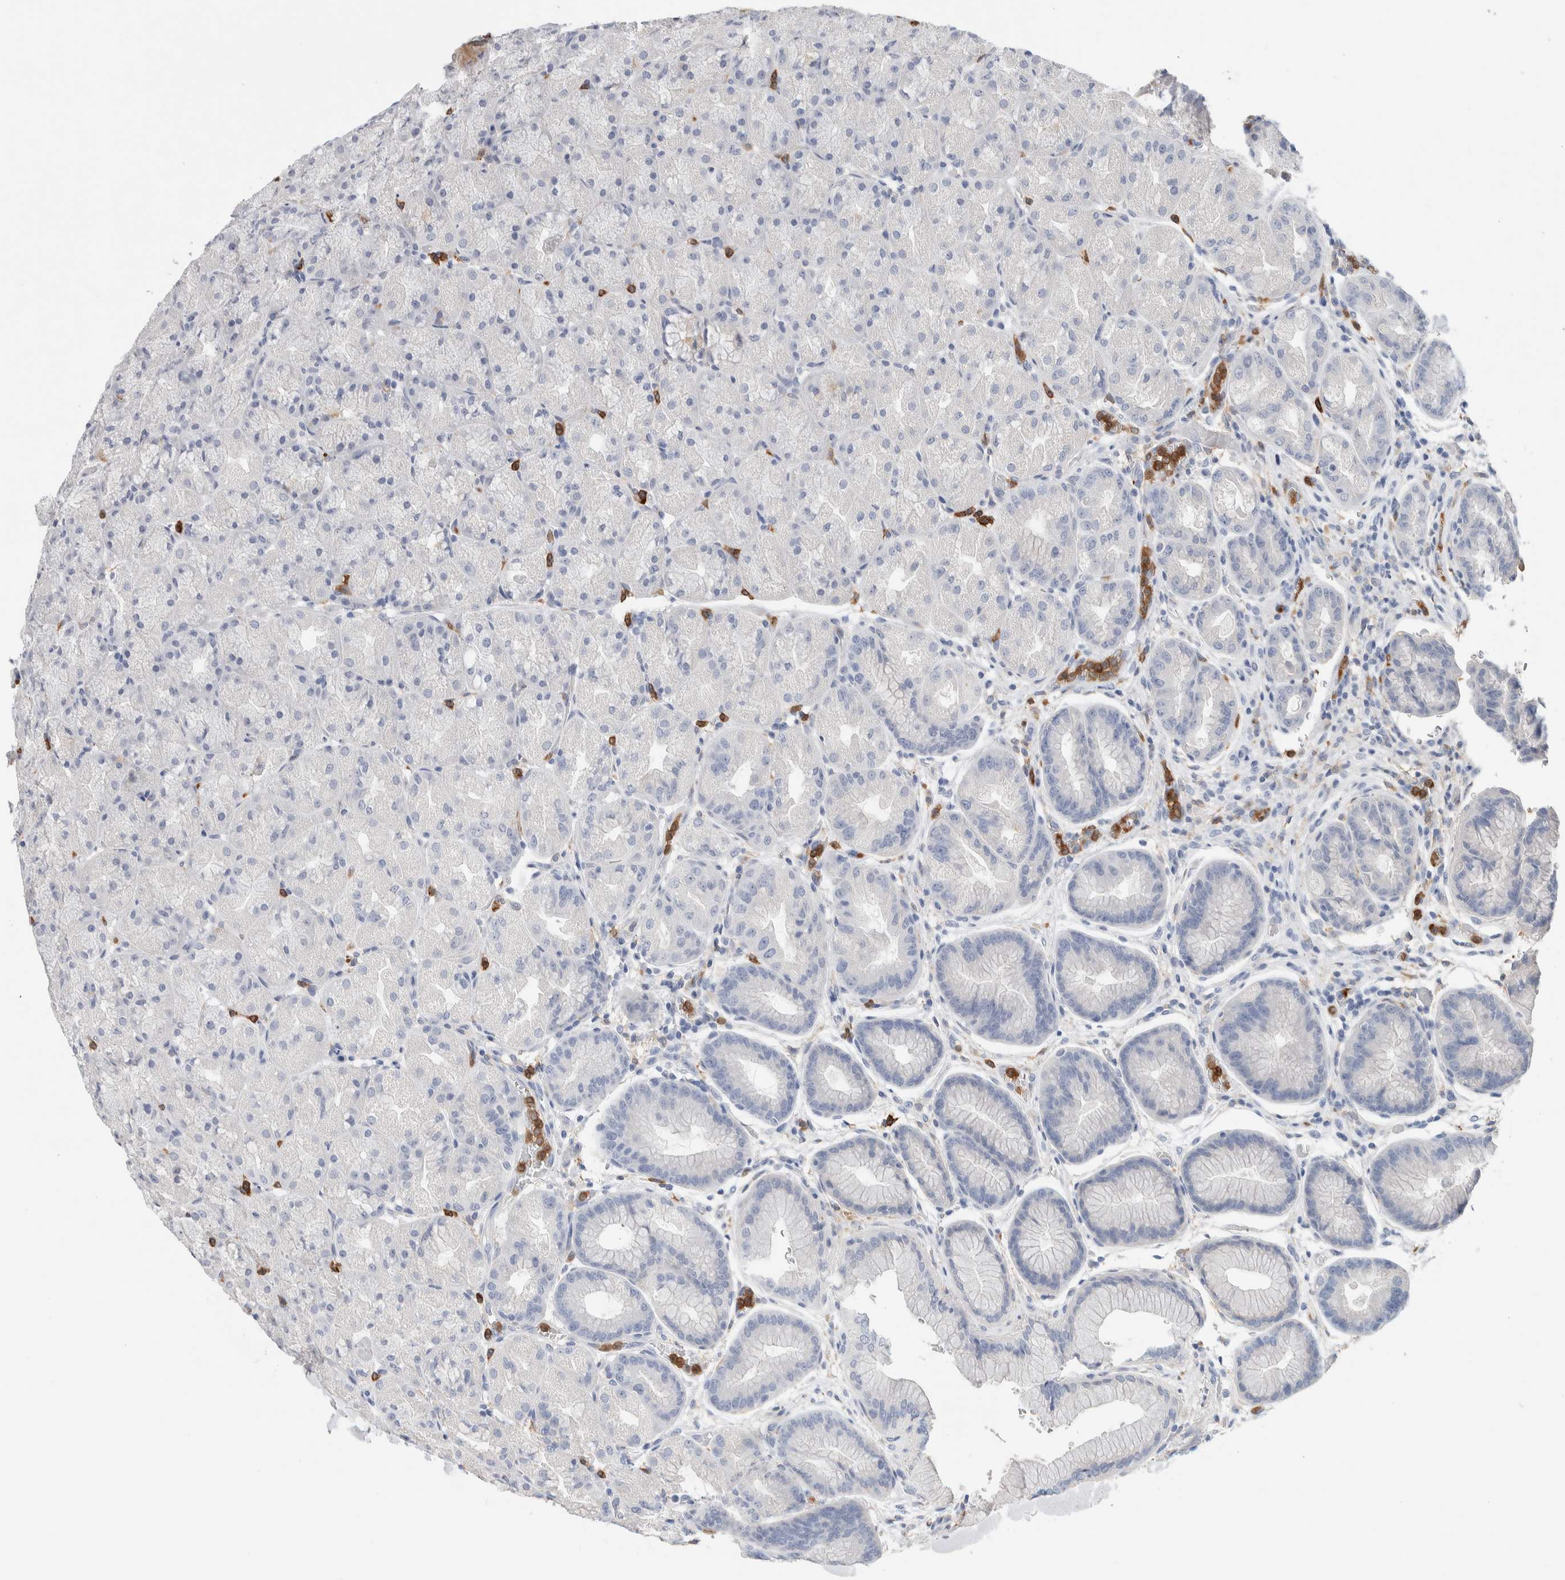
{"staining": {"intensity": "negative", "quantity": "none", "location": "none"}, "tissue": "stomach", "cell_type": "Glandular cells", "image_type": "normal", "snomed": [{"axis": "morphology", "description": "Normal tissue, NOS"}, {"axis": "topography", "description": "Stomach, upper"}, {"axis": "topography", "description": "Stomach"}], "caption": "Immunohistochemistry image of unremarkable stomach: human stomach stained with DAB (3,3'-diaminobenzidine) exhibits no significant protein positivity in glandular cells. Nuclei are stained in blue.", "gene": "NCF2", "patient": {"sex": "male", "age": 48}}